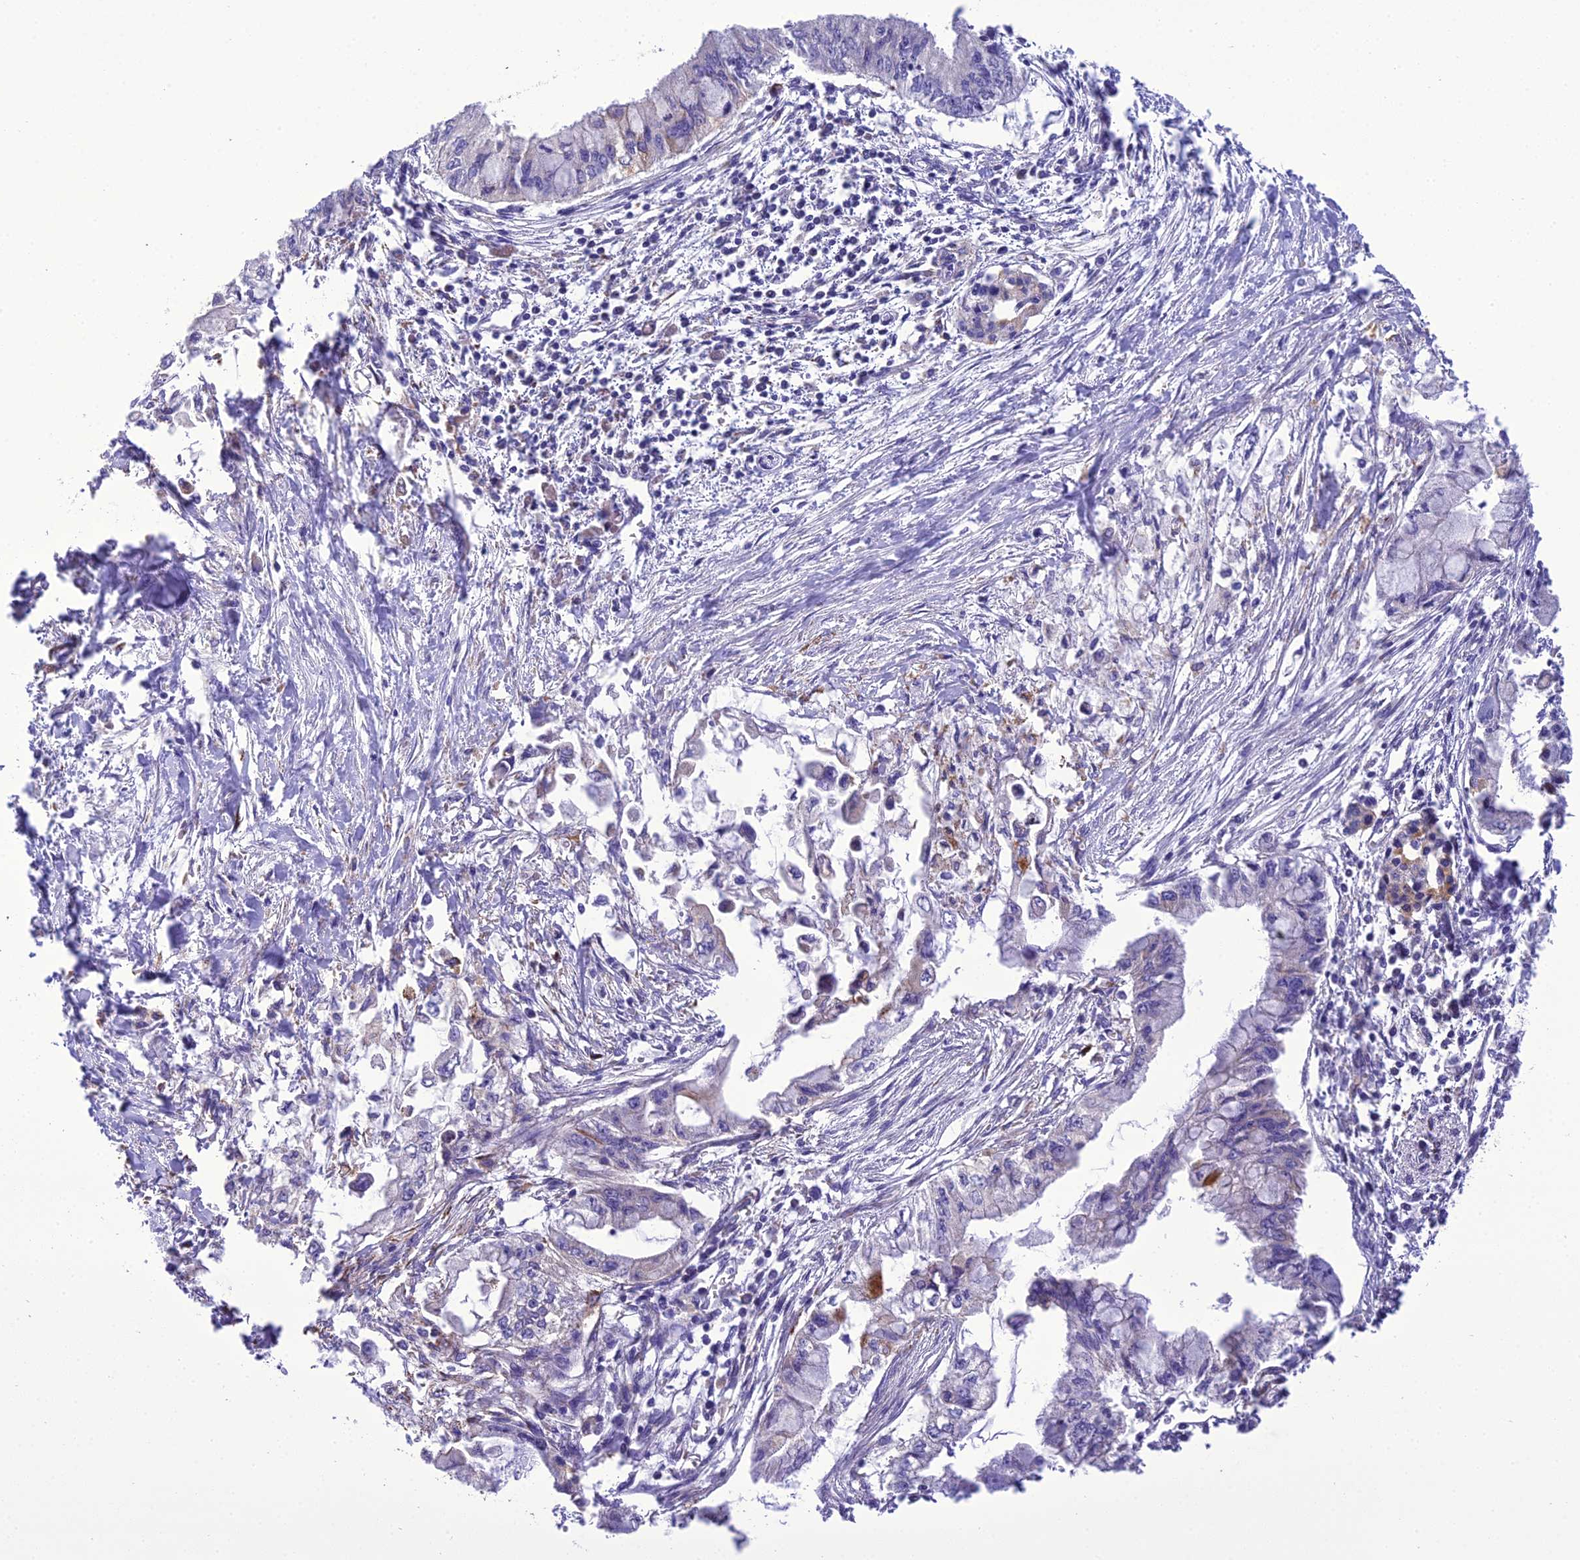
{"staining": {"intensity": "negative", "quantity": "none", "location": "none"}, "tissue": "pancreatic cancer", "cell_type": "Tumor cells", "image_type": "cancer", "snomed": [{"axis": "morphology", "description": "Adenocarcinoma, NOS"}, {"axis": "topography", "description": "Pancreas"}], "caption": "Tumor cells show no significant protein staining in pancreatic adenocarcinoma.", "gene": "TBC1D24", "patient": {"sex": "male", "age": 48}}